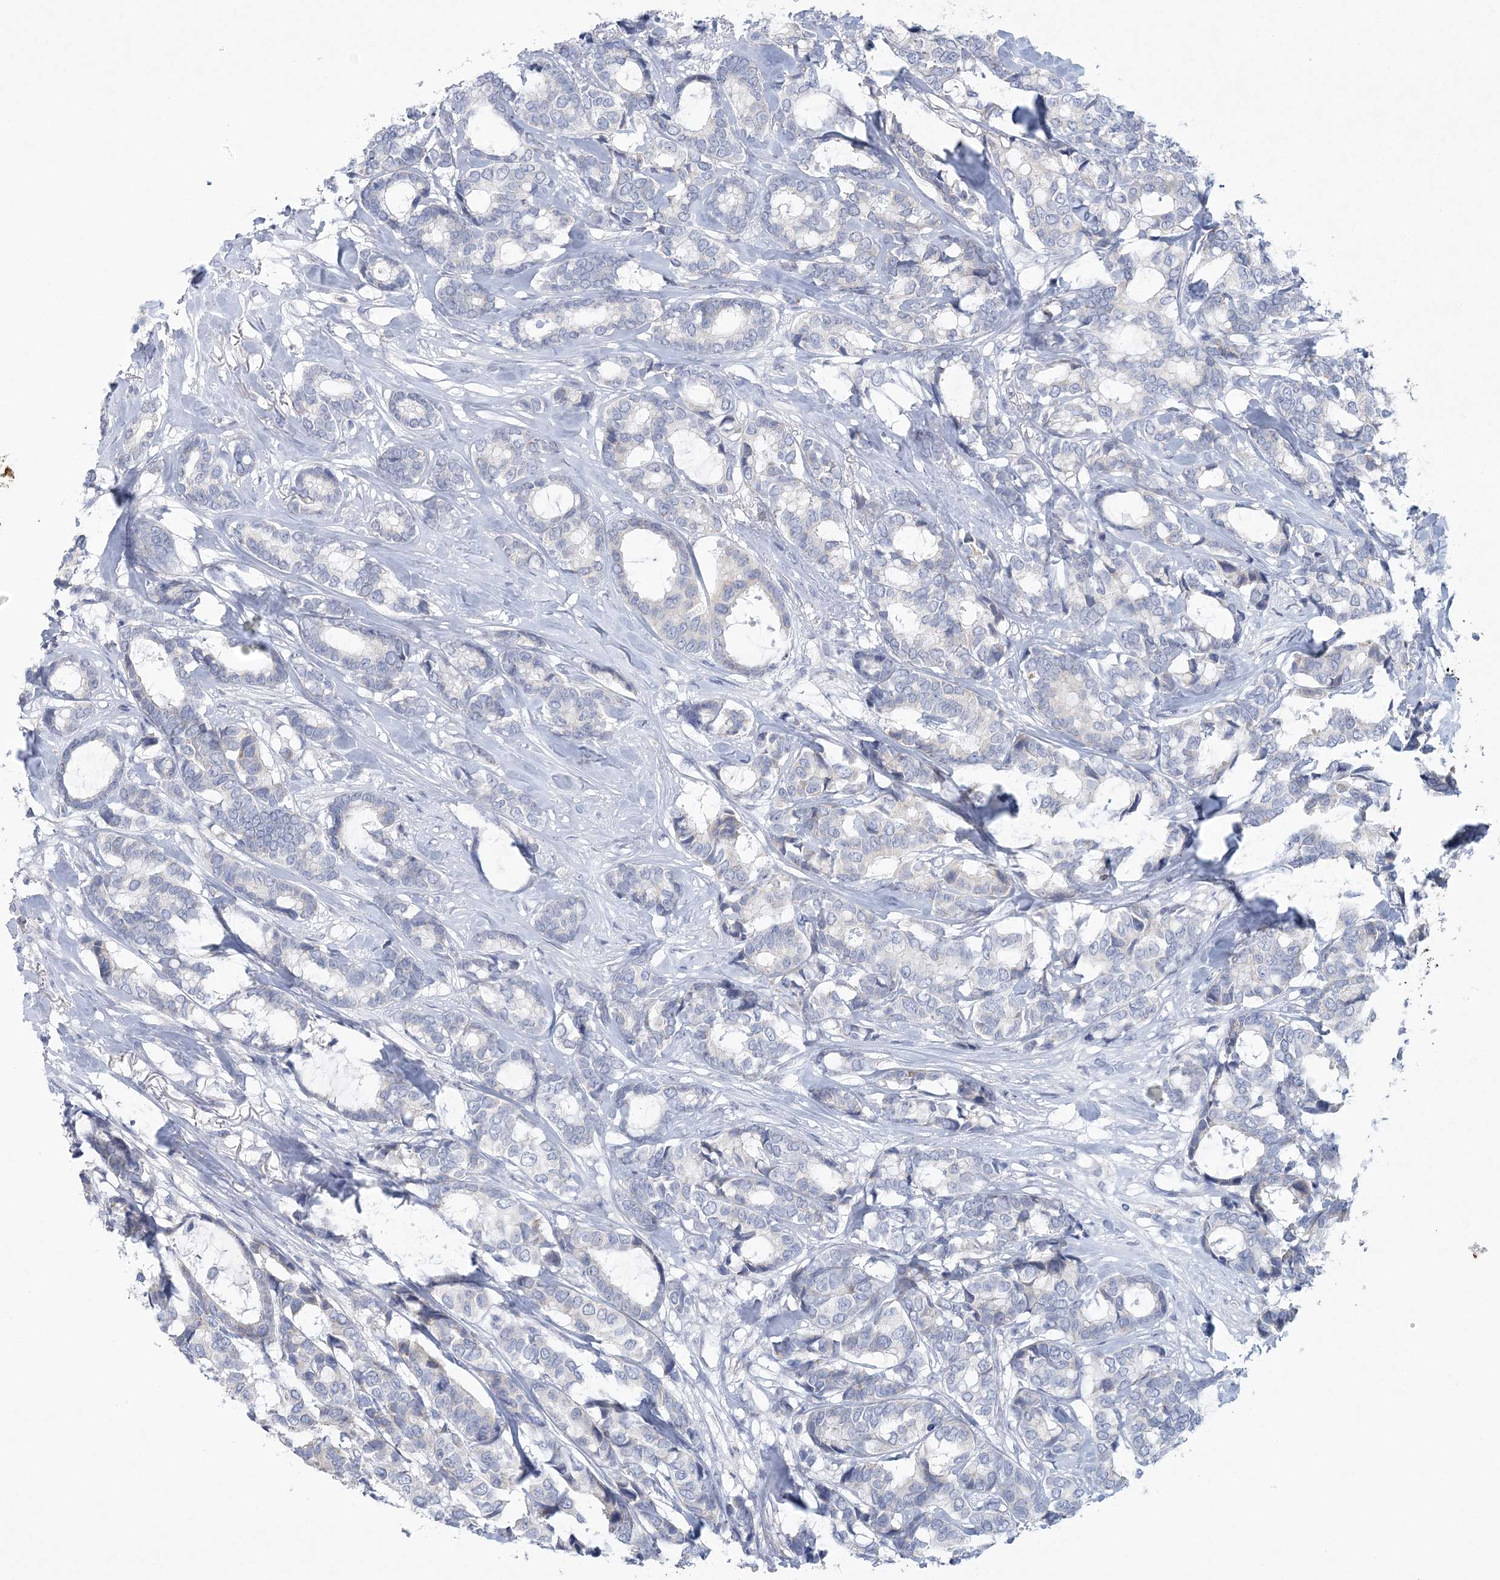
{"staining": {"intensity": "negative", "quantity": "none", "location": "none"}, "tissue": "breast cancer", "cell_type": "Tumor cells", "image_type": "cancer", "snomed": [{"axis": "morphology", "description": "Duct carcinoma"}, {"axis": "topography", "description": "Breast"}], "caption": "IHC histopathology image of human breast intraductal carcinoma stained for a protein (brown), which shows no staining in tumor cells.", "gene": "NIPAL1", "patient": {"sex": "female", "age": 87}}